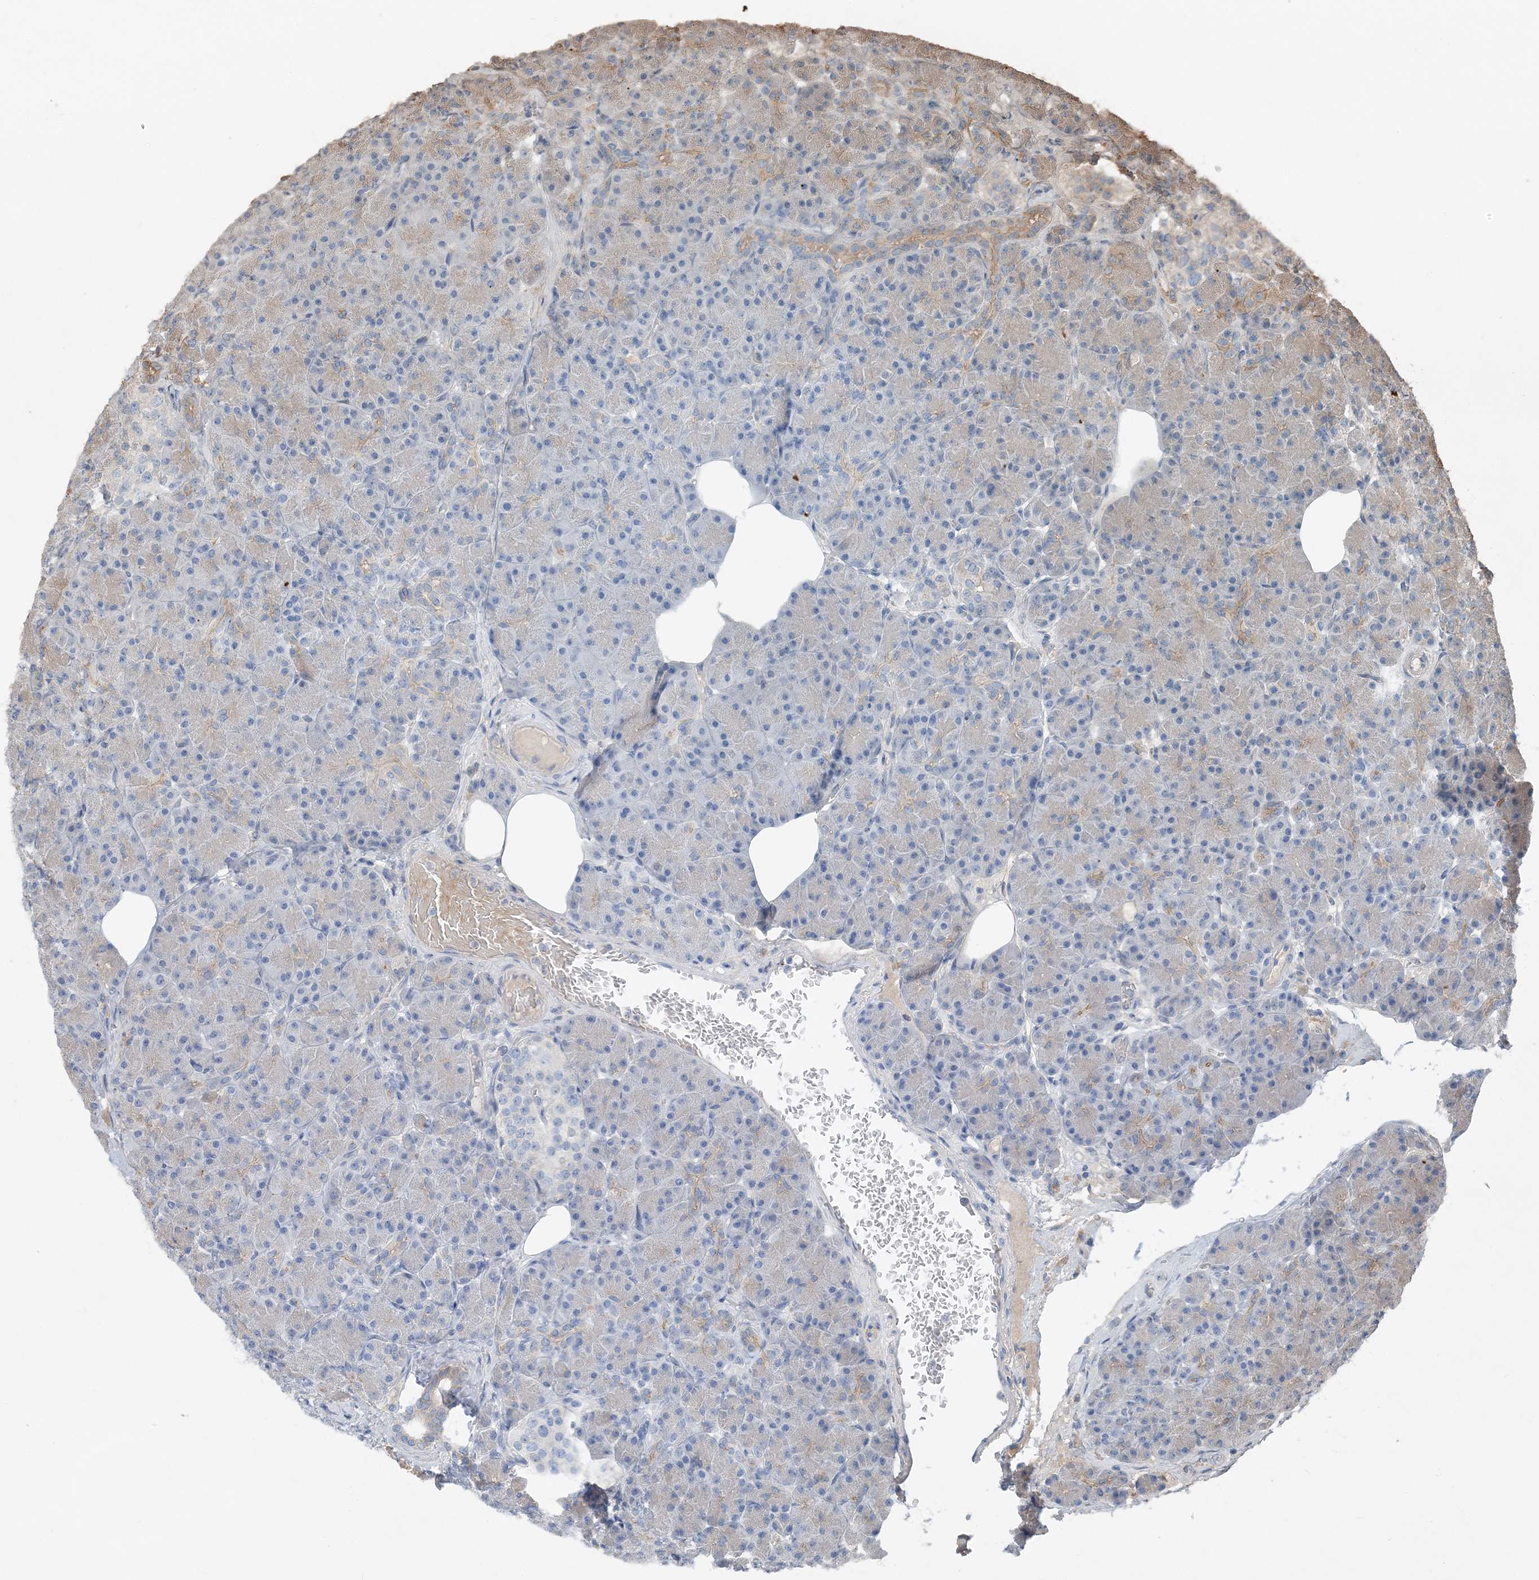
{"staining": {"intensity": "weak", "quantity": "<25%", "location": "cytoplasmic/membranous"}, "tissue": "pancreas", "cell_type": "Exocrine glandular cells", "image_type": "normal", "snomed": [{"axis": "morphology", "description": "Normal tissue, NOS"}, {"axis": "topography", "description": "Pancreas"}], "caption": "High magnification brightfield microscopy of normal pancreas stained with DAB (3,3'-diaminobenzidine) (brown) and counterstained with hematoxylin (blue): exocrine glandular cells show no significant staining.", "gene": "NCOA7", "patient": {"sex": "female", "age": 43}}